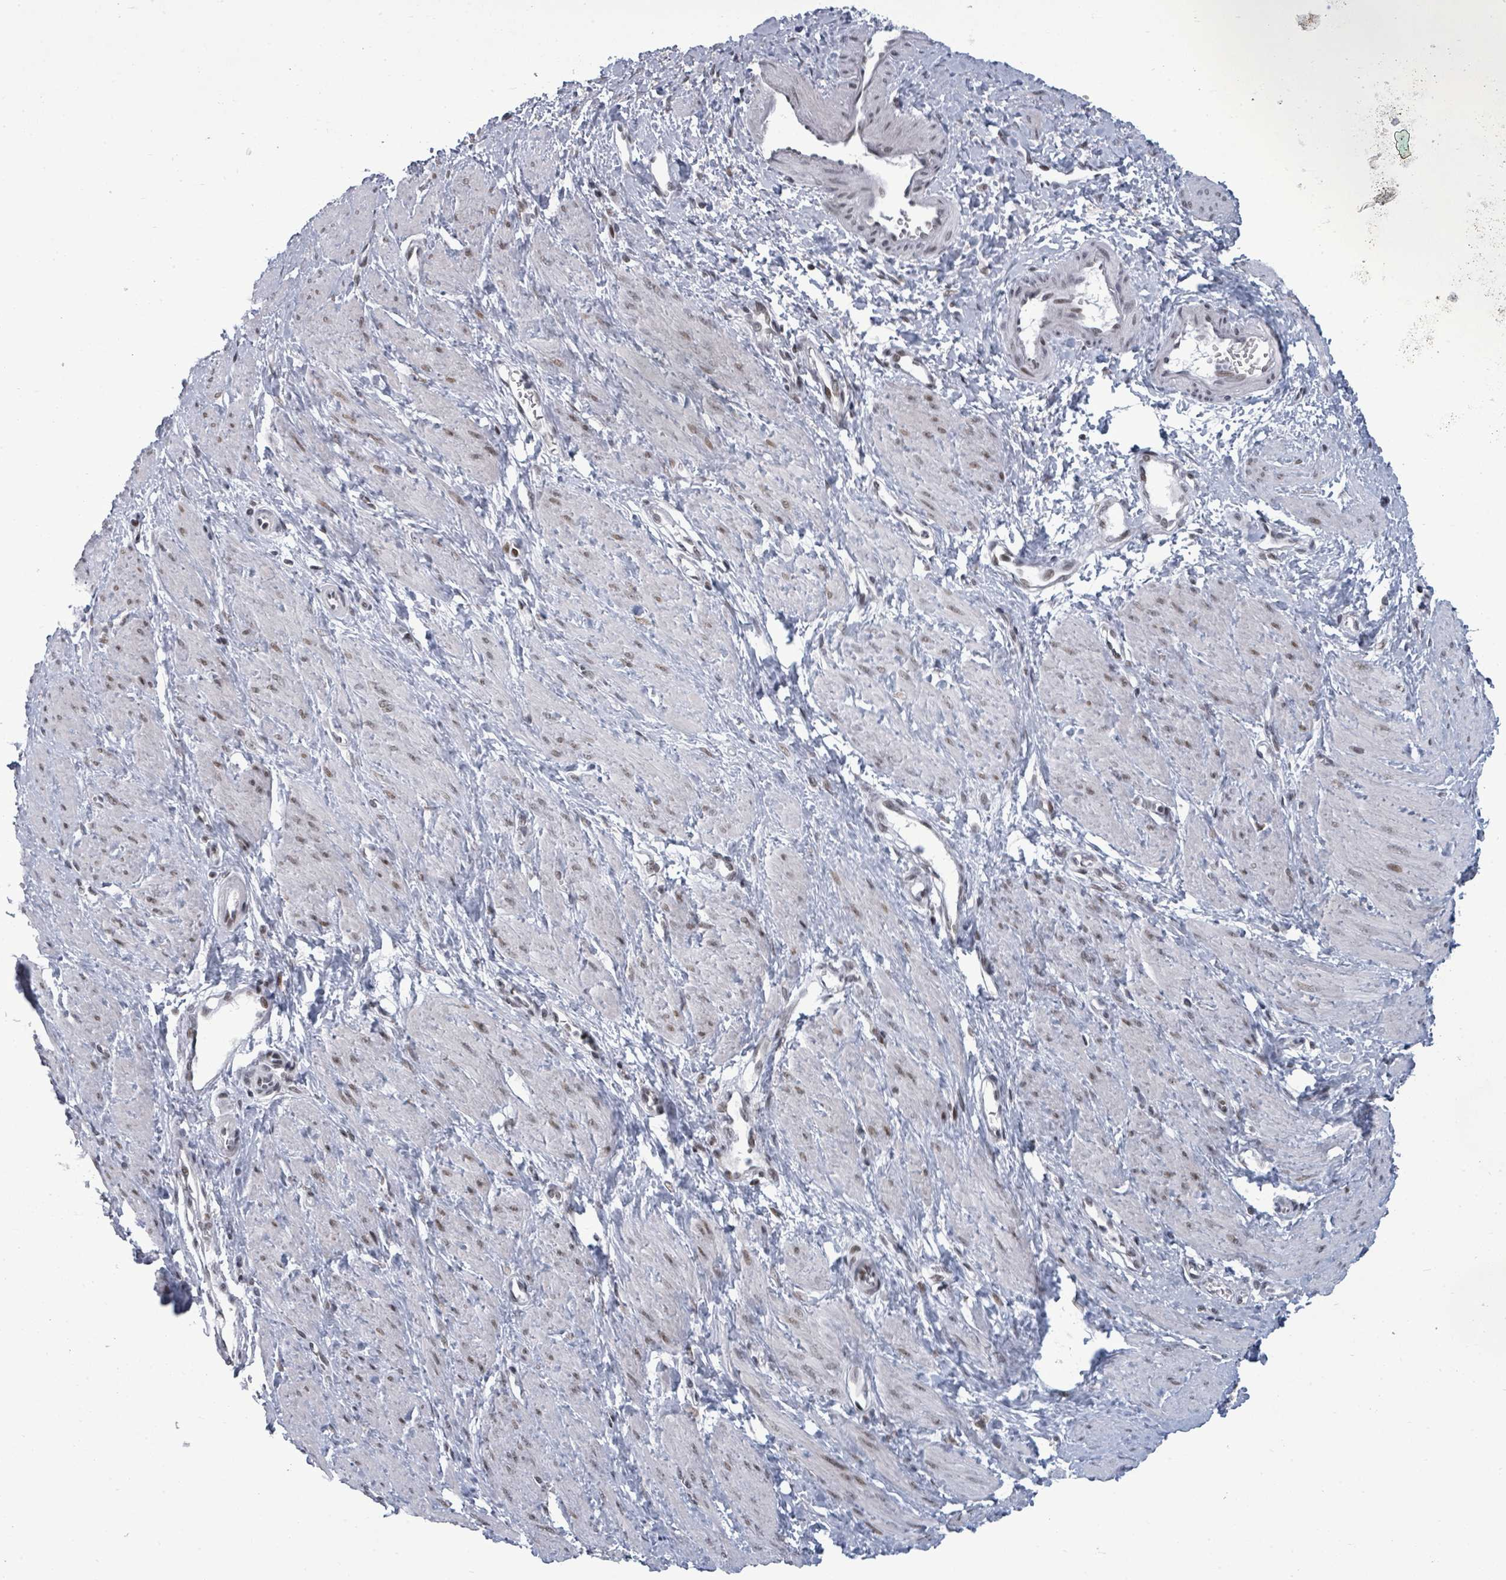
{"staining": {"intensity": "negative", "quantity": "none", "location": "none"}, "tissue": "smooth muscle", "cell_type": "Smooth muscle cells", "image_type": "normal", "snomed": [{"axis": "morphology", "description": "Normal tissue, NOS"}, {"axis": "topography", "description": "Smooth muscle"}, {"axis": "topography", "description": "Uterus"}], "caption": "DAB immunohistochemical staining of benign human smooth muscle reveals no significant staining in smooth muscle cells. (DAB immunohistochemistry (IHC), high magnification).", "gene": "BIVM", "patient": {"sex": "female", "age": 39}}